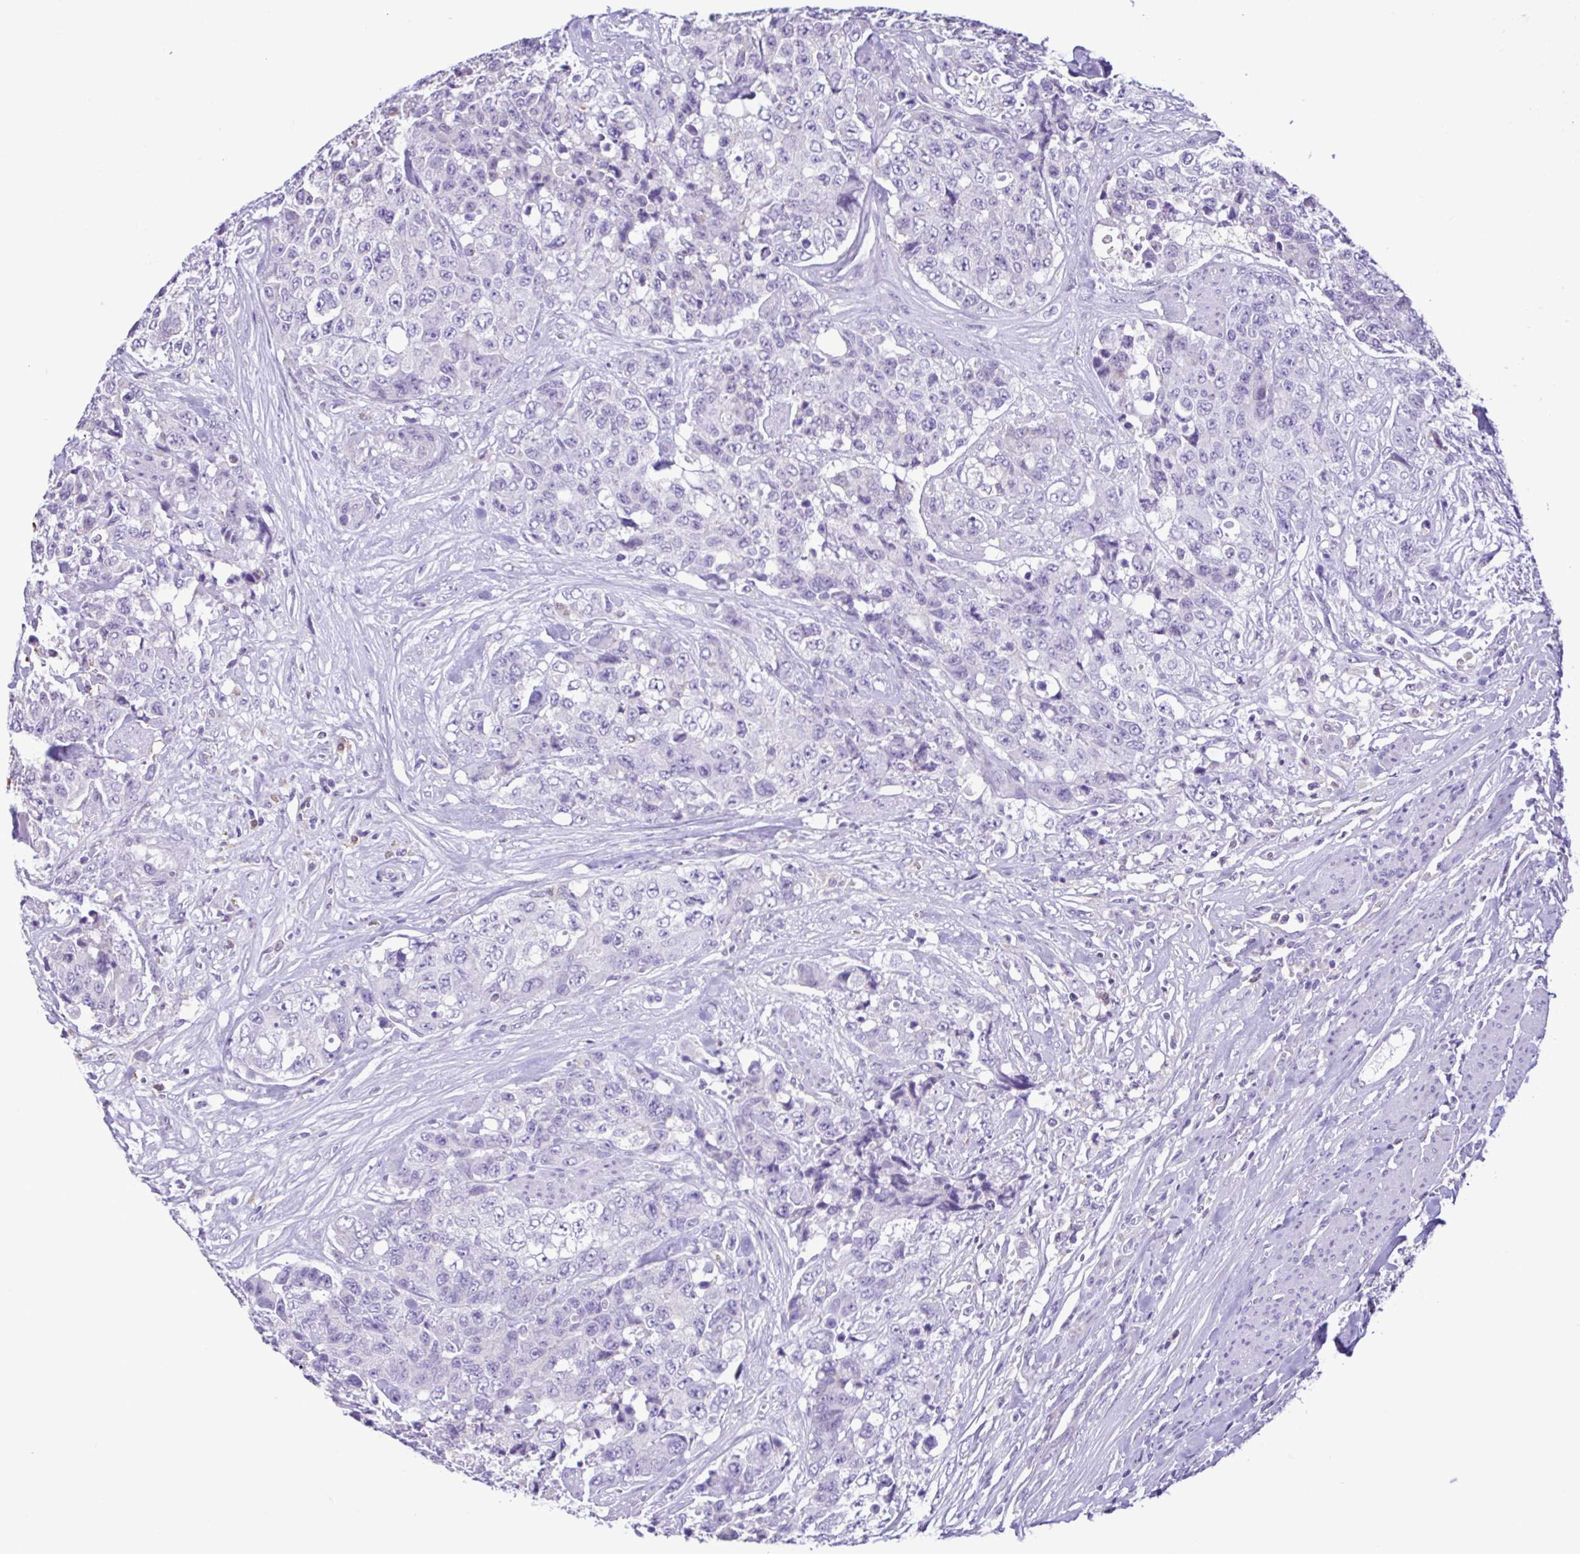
{"staining": {"intensity": "negative", "quantity": "none", "location": "none"}, "tissue": "urothelial cancer", "cell_type": "Tumor cells", "image_type": "cancer", "snomed": [{"axis": "morphology", "description": "Urothelial carcinoma, High grade"}, {"axis": "topography", "description": "Urinary bladder"}], "caption": "Micrograph shows no protein expression in tumor cells of urothelial carcinoma (high-grade) tissue.", "gene": "CBY2", "patient": {"sex": "female", "age": 78}}